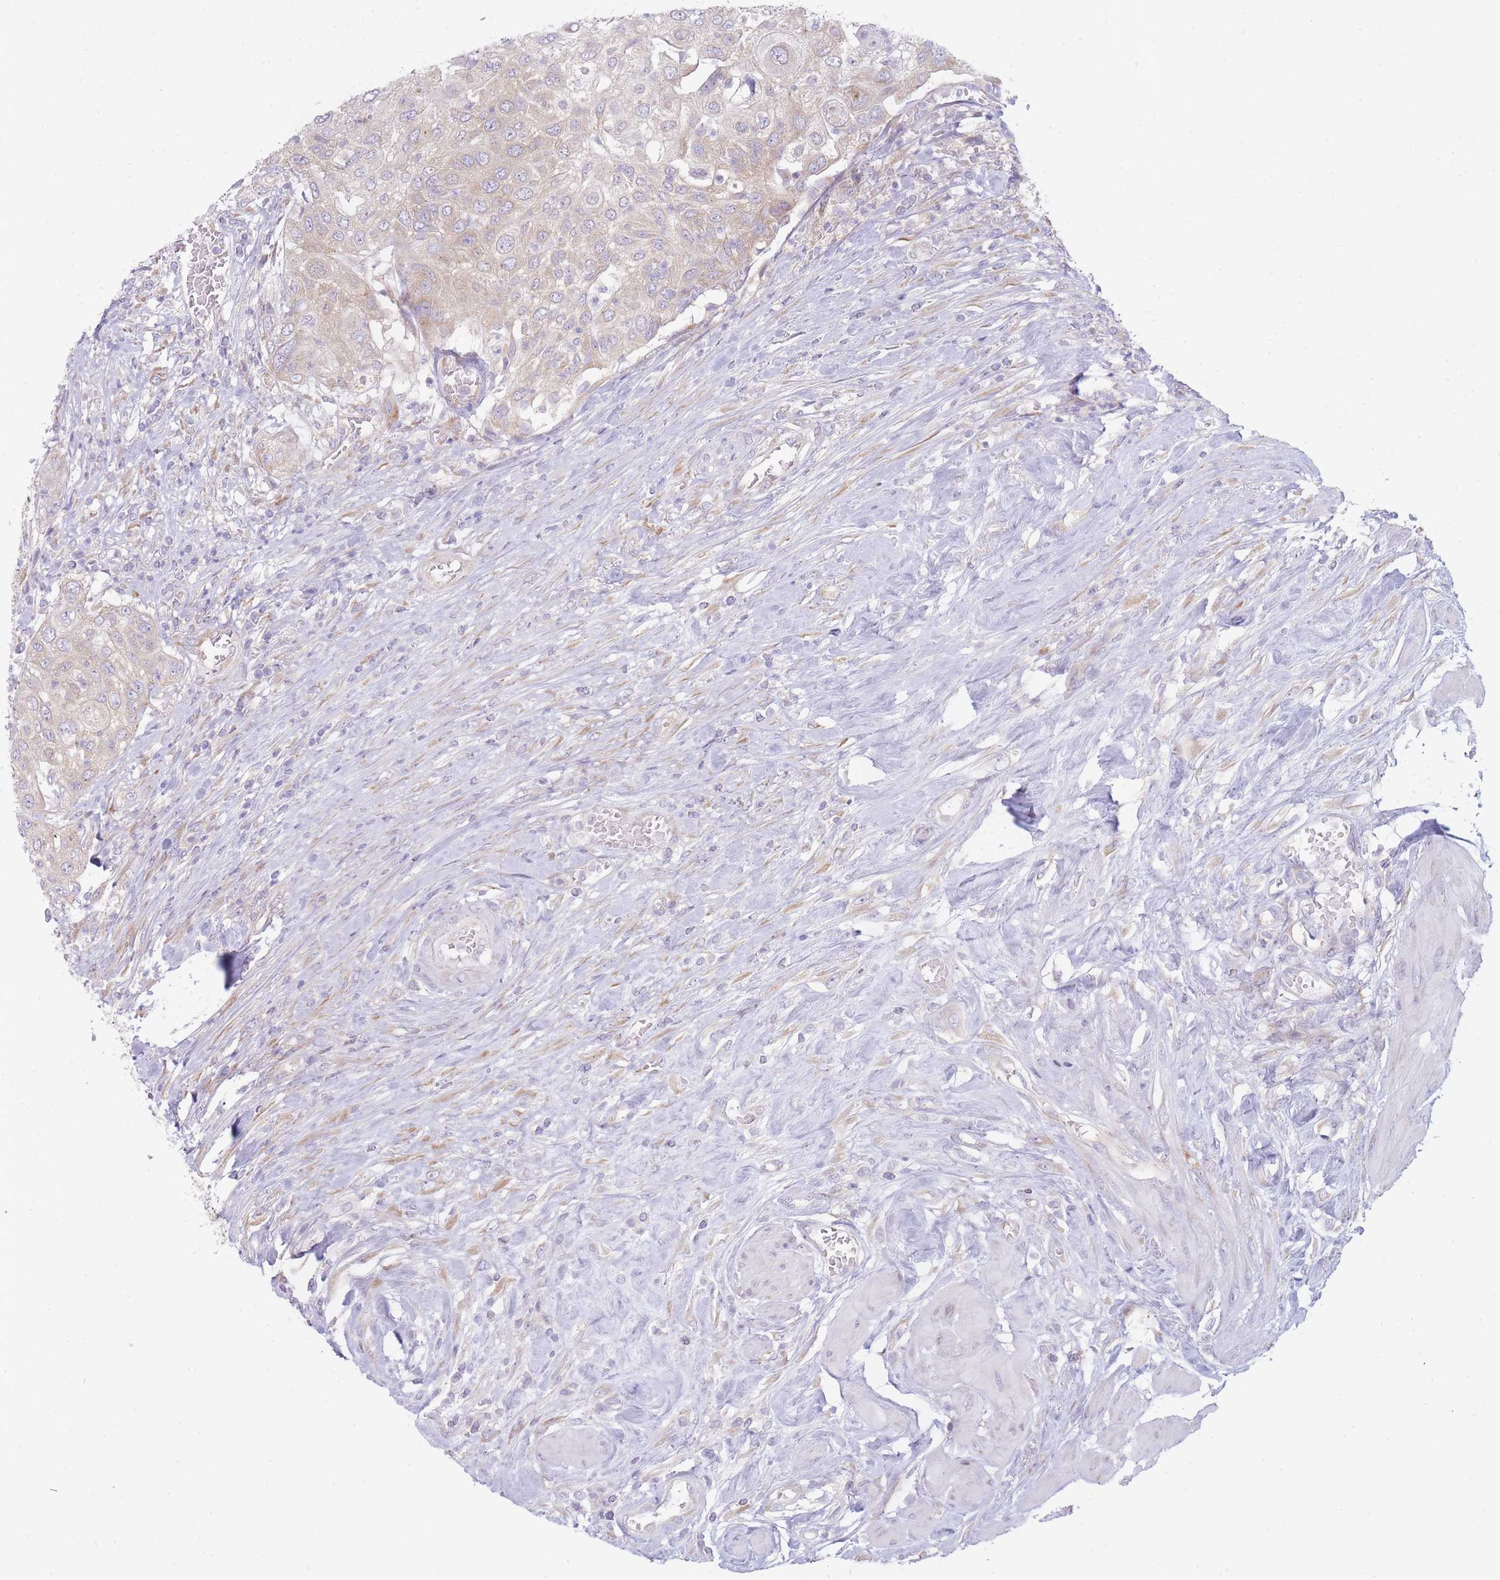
{"staining": {"intensity": "weak", "quantity": "<25%", "location": "cytoplasmic/membranous"}, "tissue": "urothelial cancer", "cell_type": "Tumor cells", "image_type": "cancer", "snomed": [{"axis": "morphology", "description": "Urothelial carcinoma, High grade"}, {"axis": "topography", "description": "Urinary bladder"}], "caption": "High magnification brightfield microscopy of high-grade urothelial carcinoma stained with DAB (3,3'-diaminobenzidine) (brown) and counterstained with hematoxylin (blue): tumor cells show no significant positivity.", "gene": "OR5L2", "patient": {"sex": "female", "age": 79}}